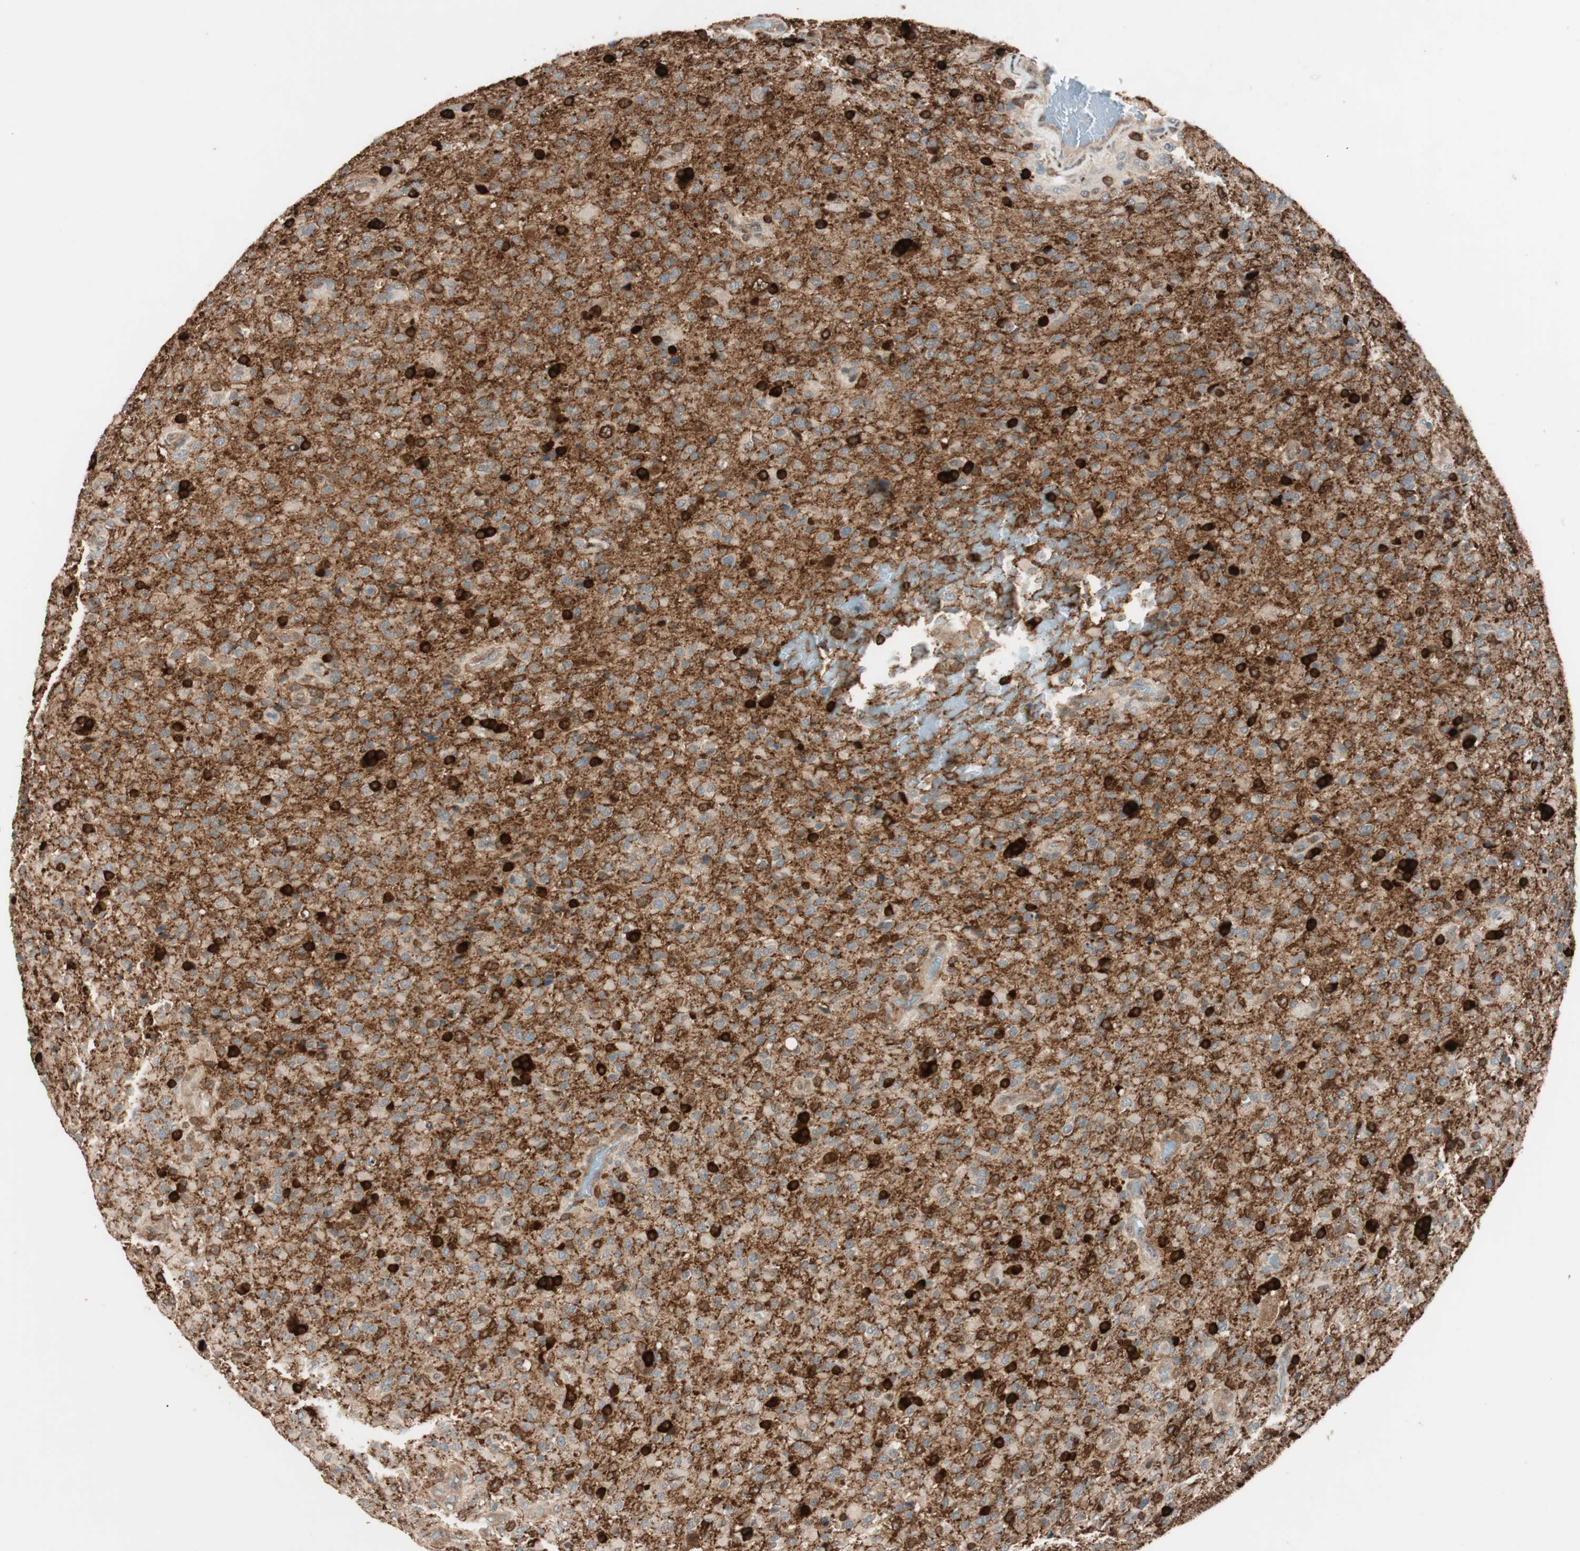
{"staining": {"intensity": "weak", "quantity": ">75%", "location": "cytoplasmic/membranous"}, "tissue": "glioma", "cell_type": "Tumor cells", "image_type": "cancer", "snomed": [{"axis": "morphology", "description": "Glioma, malignant, High grade"}, {"axis": "topography", "description": "Brain"}], "caption": "A histopathology image of human glioma stained for a protein displays weak cytoplasmic/membranous brown staining in tumor cells. The staining was performed using DAB (3,3'-diaminobenzidine) to visualize the protein expression in brown, while the nuclei were stained in blue with hematoxylin (Magnification: 20x).", "gene": "BIN1", "patient": {"sex": "male", "age": 71}}